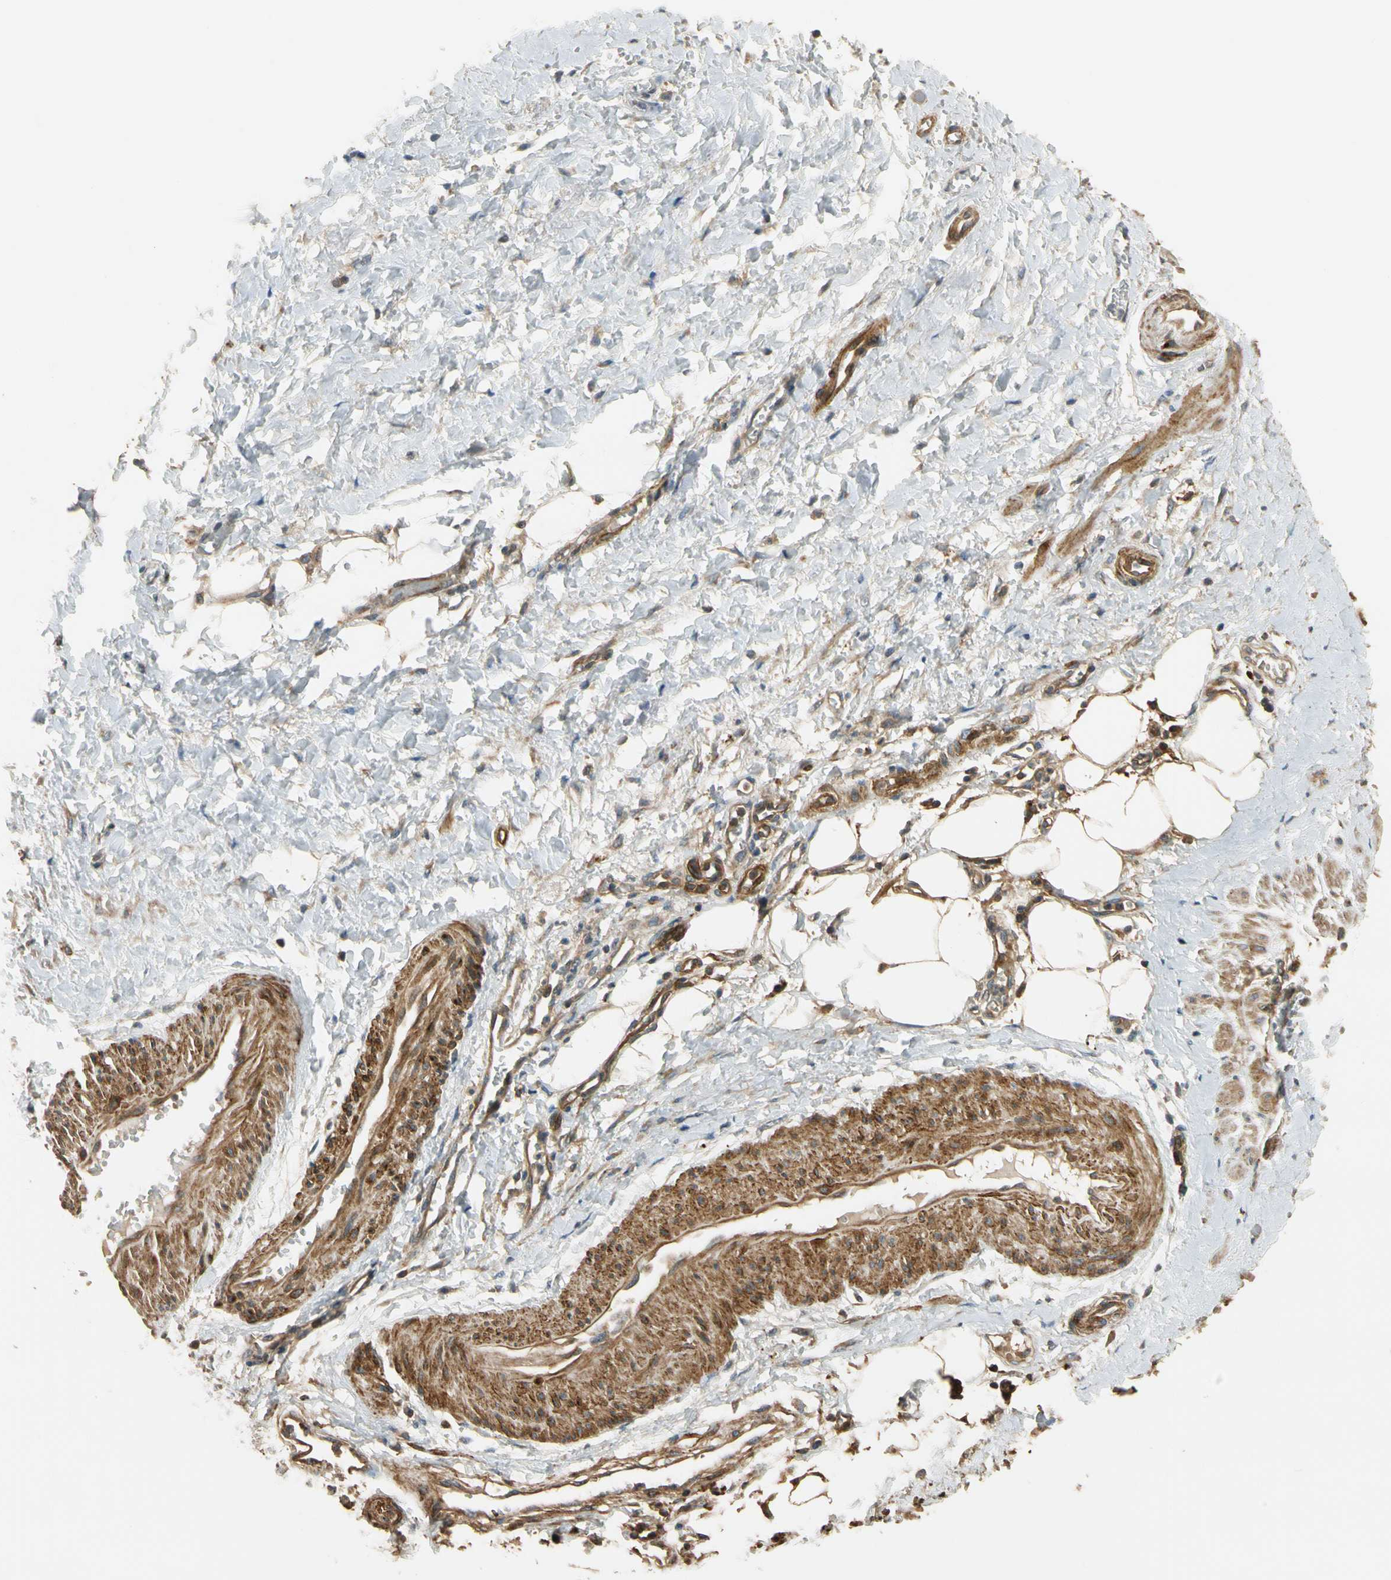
{"staining": {"intensity": "moderate", "quantity": ">75%", "location": "cytoplasmic/membranous"}, "tissue": "smooth muscle", "cell_type": "Smooth muscle cells", "image_type": "normal", "snomed": [{"axis": "morphology", "description": "Normal tissue, NOS"}, {"axis": "topography", "description": "Uterus"}], "caption": "This micrograph exhibits immunohistochemistry (IHC) staining of benign smooth muscle, with medium moderate cytoplasmic/membranous positivity in approximately >75% of smooth muscle cells.", "gene": "MST1R", "patient": {"sex": "female", "age": 56}}